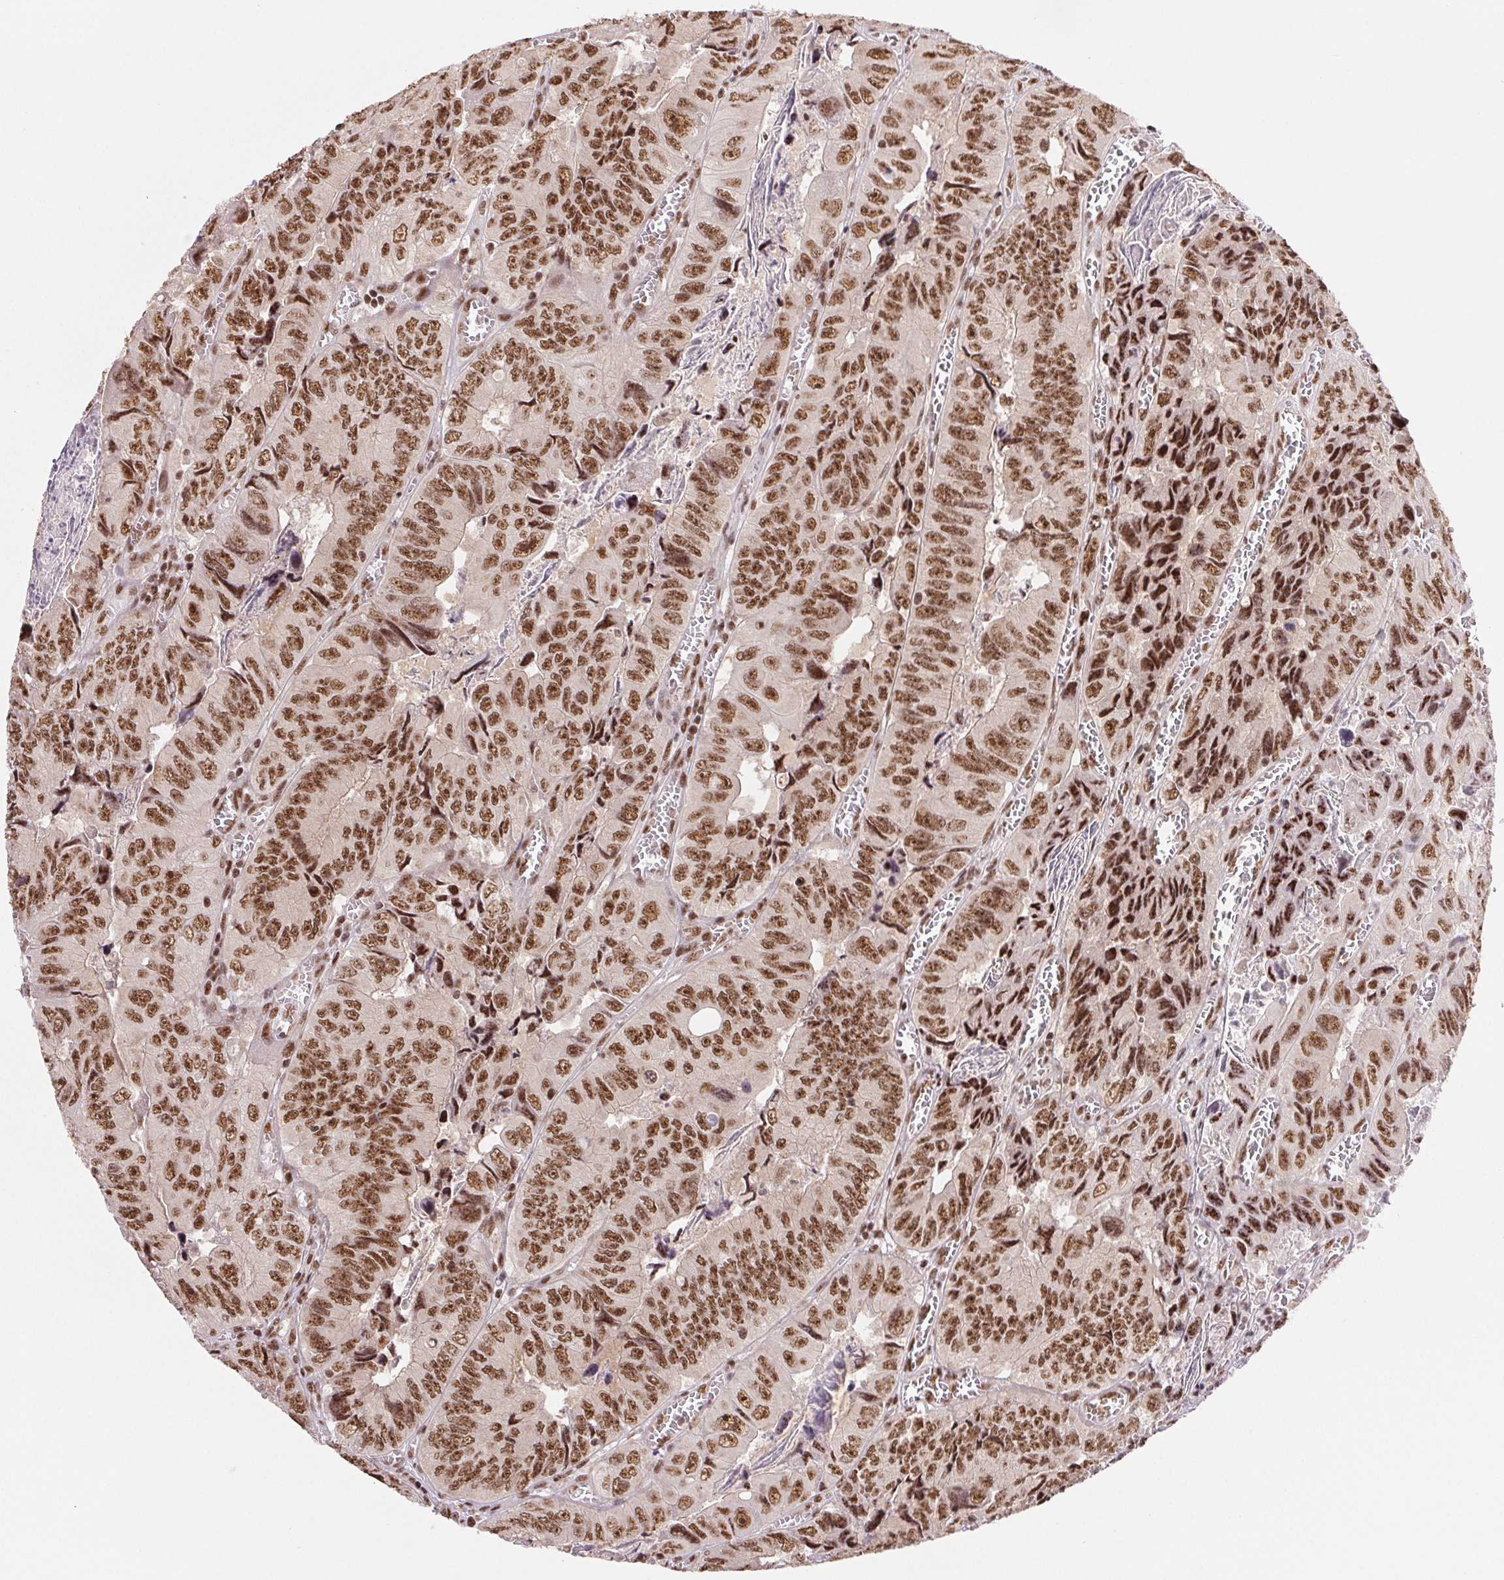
{"staining": {"intensity": "moderate", "quantity": ">75%", "location": "nuclear"}, "tissue": "colorectal cancer", "cell_type": "Tumor cells", "image_type": "cancer", "snomed": [{"axis": "morphology", "description": "Adenocarcinoma, NOS"}, {"axis": "topography", "description": "Colon"}], "caption": "Protein expression analysis of adenocarcinoma (colorectal) shows moderate nuclear positivity in about >75% of tumor cells.", "gene": "IK", "patient": {"sex": "female", "age": 84}}